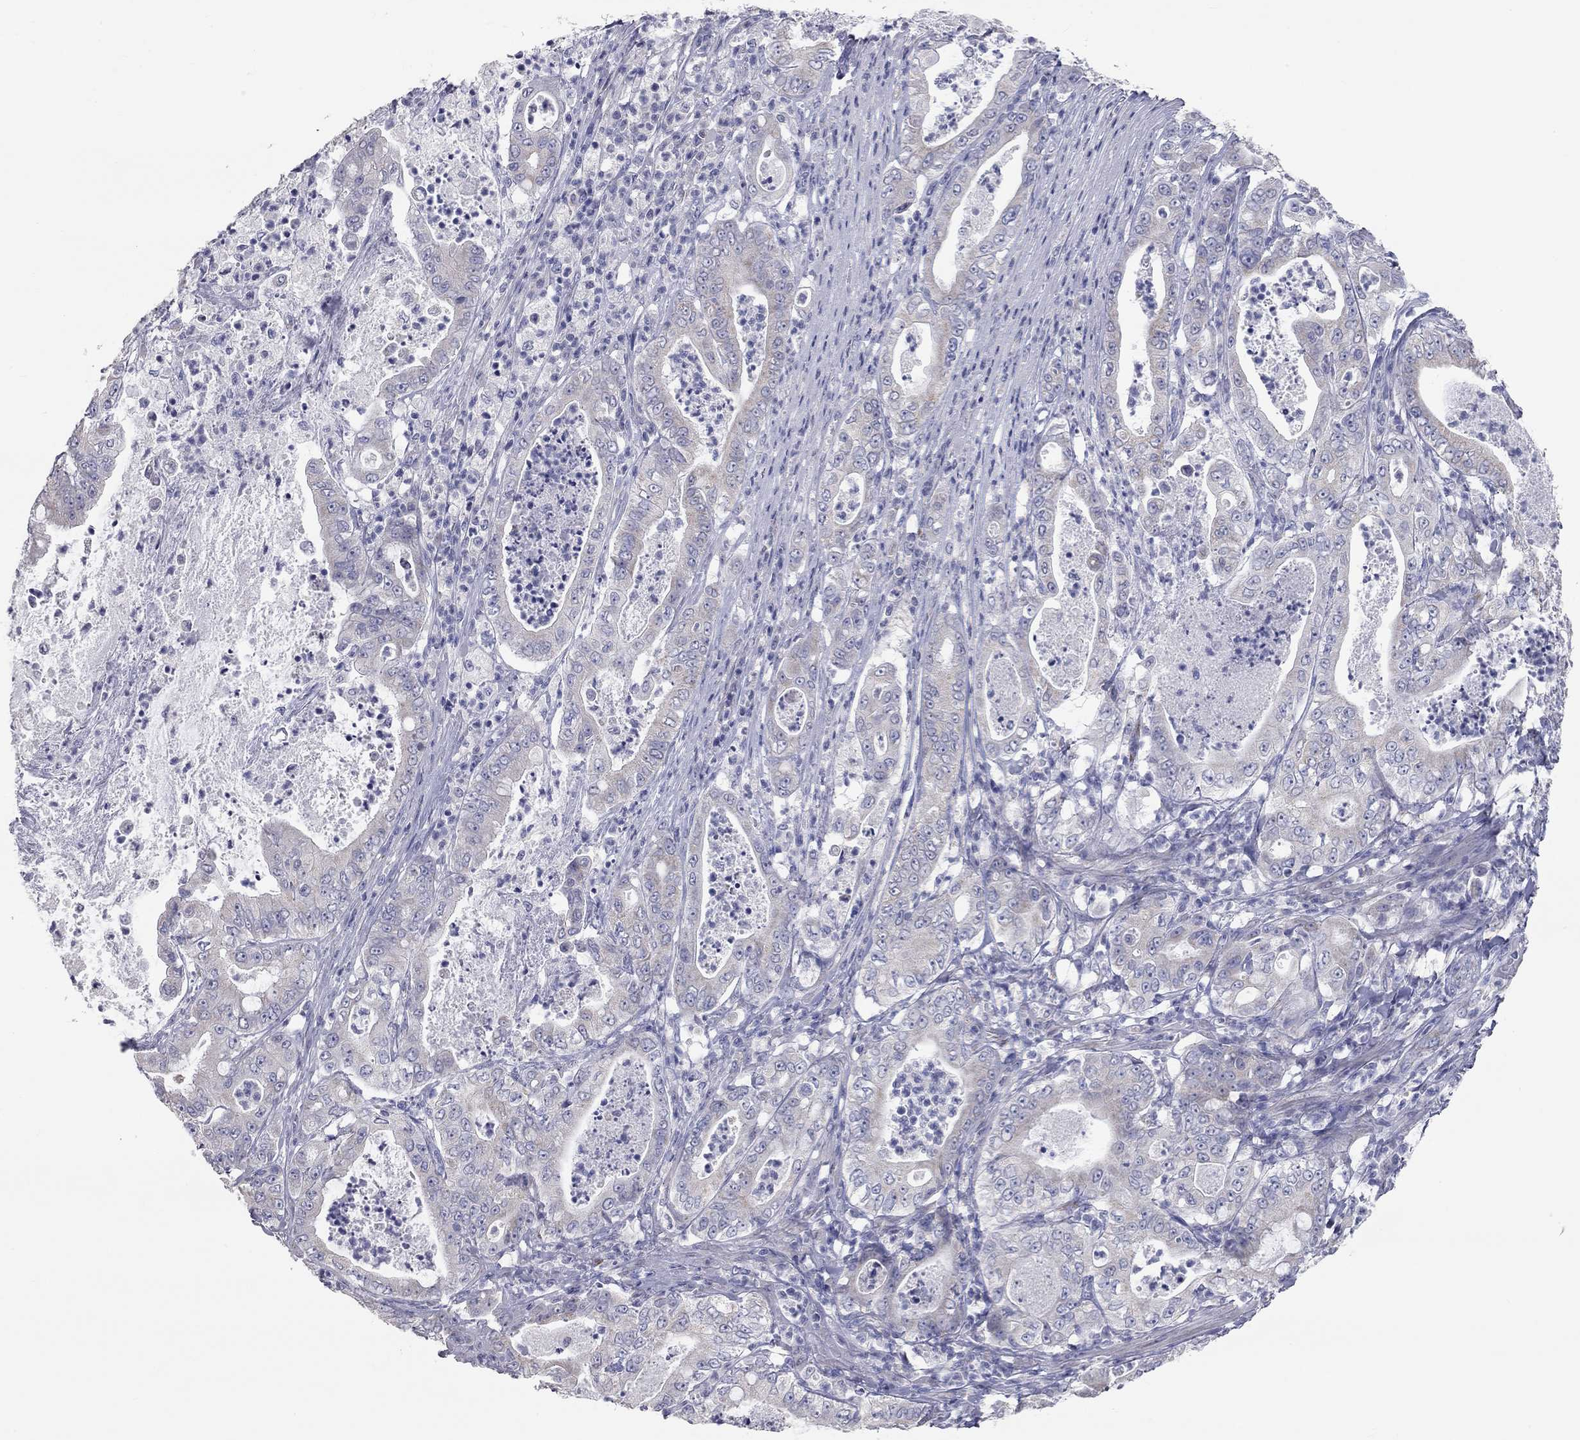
{"staining": {"intensity": "negative", "quantity": "none", "location": "none"}, "tissue": "pancreatic cancer", "cell_type": "Tumor cells", "image_type": "cancer", "snomed": [{"axis": "morphology", "description": "Adenocarcinoma, NOS"}, {"axis": "topography", "description": "Pancreas"}], "caption": "Image shows no significant protein expression in tumor cells of adenocarcinoma (pancreatic). The staining was performed using DAB (3,3'-diaminobenzidine) to visualize the protein expression in brown, while the nuclei were stained in blue with hematoxylin (Magnification: 20x).", "gene": "CFAP161", "patient": {"sex": "male", "age": 71}}